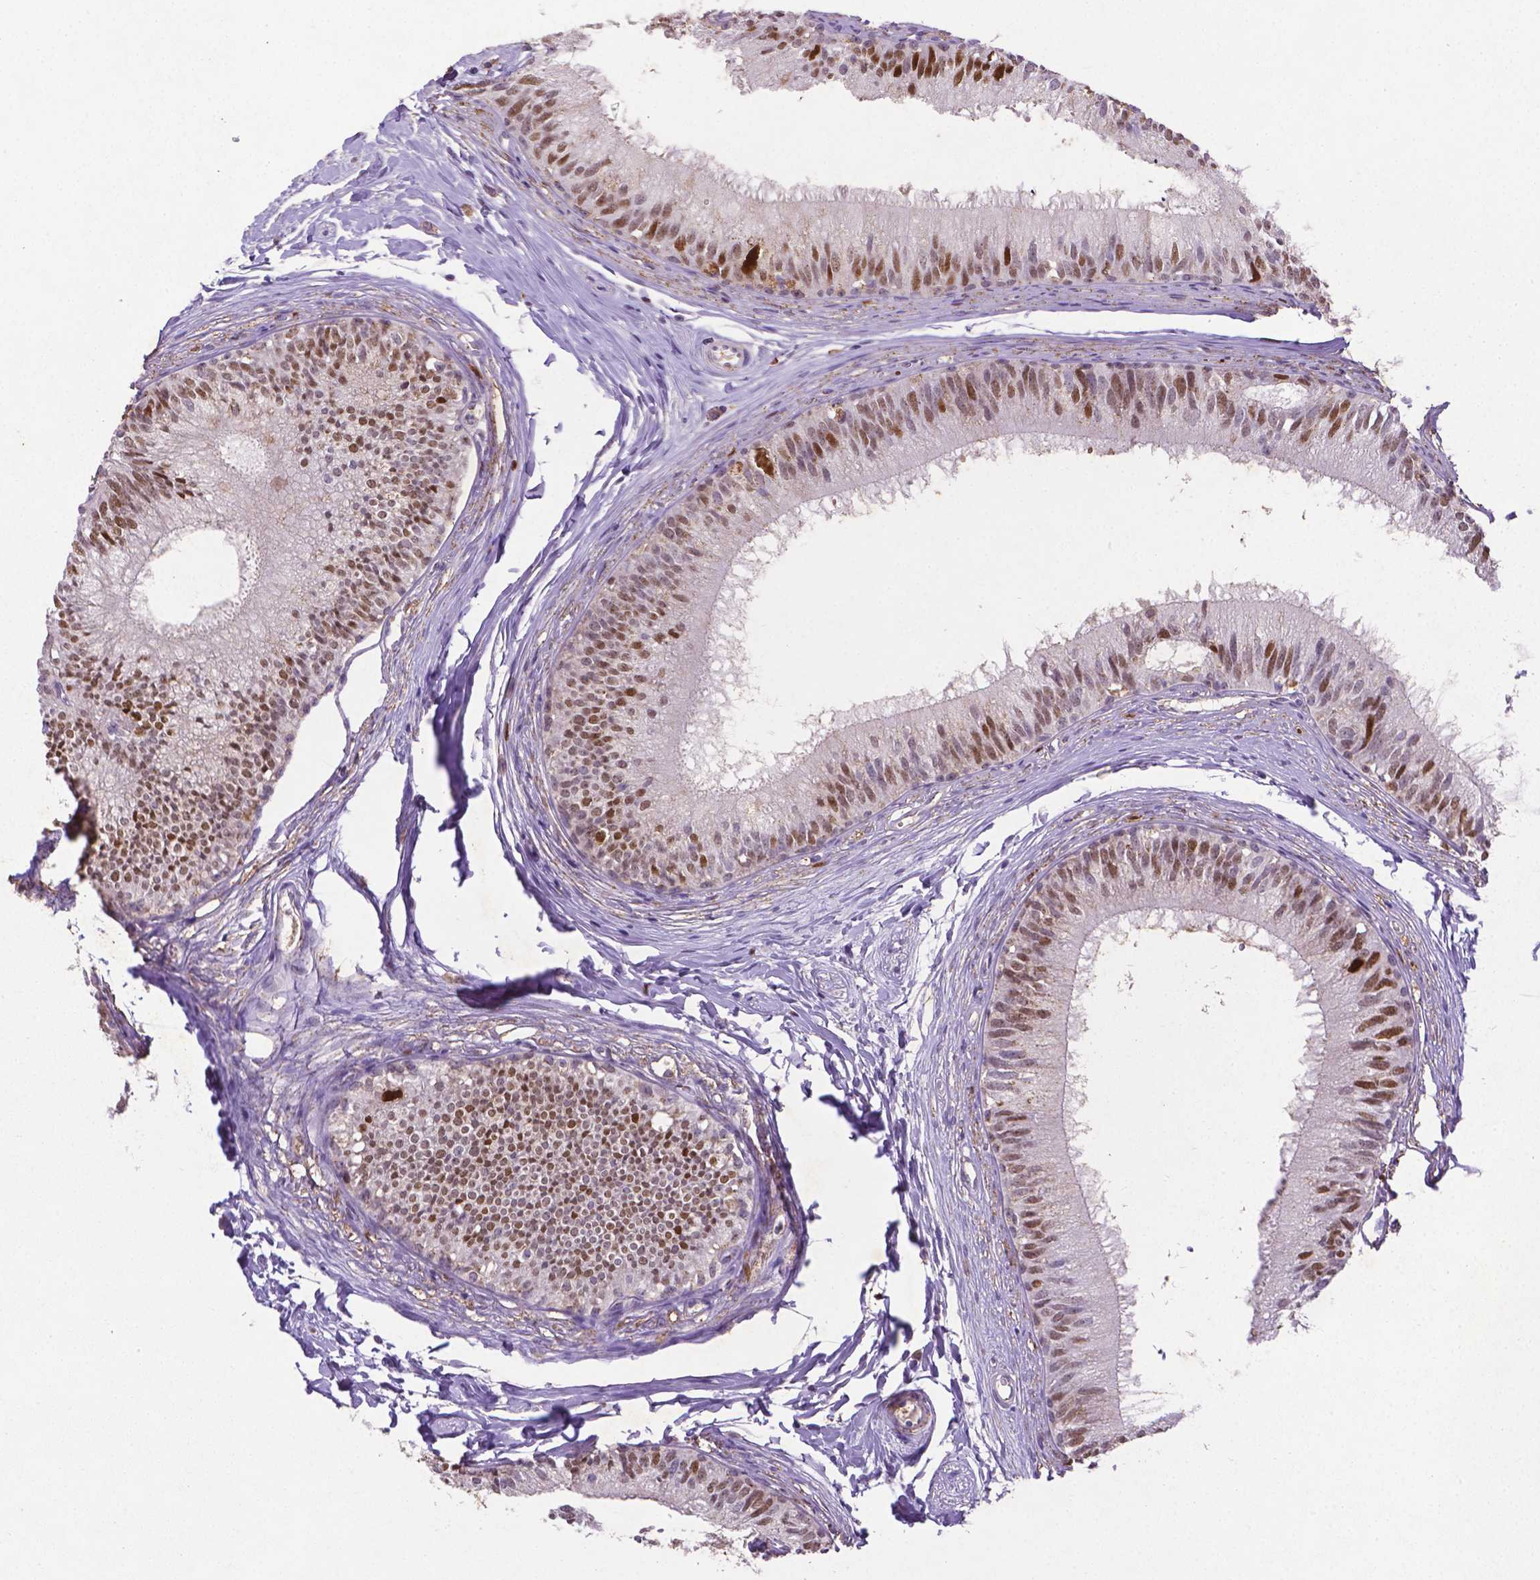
{"staining": {"intensity": "moderate", "quantity": ">75%", "location": "nuclear"}, "tissue": "epididymis", "cell_type": "Glandular cells", "image_type": "normal", "snomed": [{"axis": "morphology", "description": "Normal tissue, NOS"}, {"axis": "topography", "description": "Epididymis"}], "caption": "Immunohistochemical staining of benign human epididymis exhibits medium levels of moderate nuclear staining in approximately >75% of glandular cells.", "gene": "CDKN1A", "patient": {"sex": "male", "age": 29}}